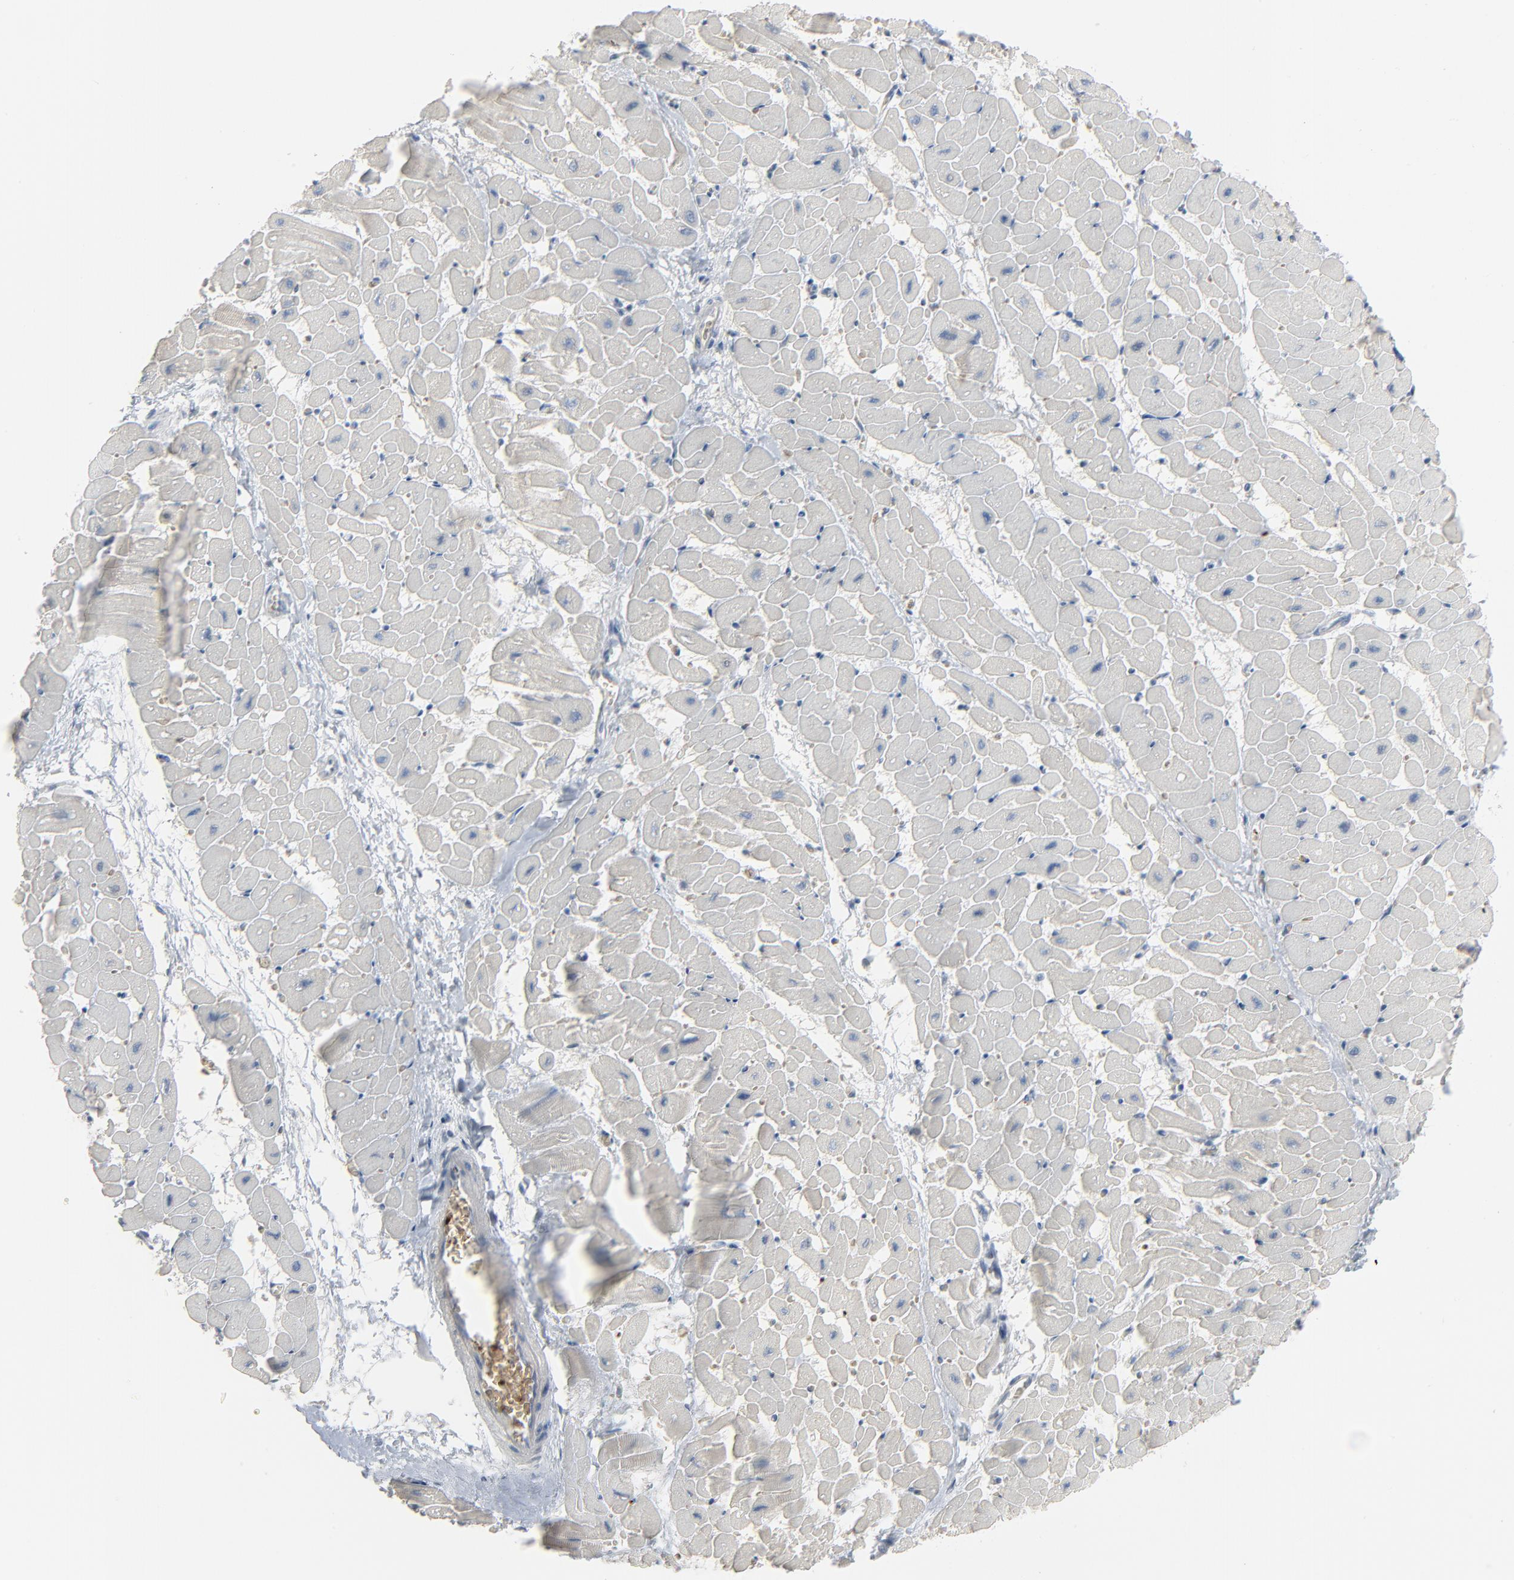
{"staining": {"intensity": "negative", "quantity": "none", "location": "none"}, "tissue": "heart muscle", "cell_type": "Cardiomyocytes", "image_type": "normal", "snomed": [{"axis": "morphology", "description": "Normal tissue, NOS"}, {"axis": "topography", "description": "Heart"}], "caption": "High power microscopy image of an immunohistochemistry micrograph of unremarkable heart muscle, revealing no significant positivity in cardiomyocytes.", "gene": "SAGE1", "patient": {"sex": "male", "age": 45}}